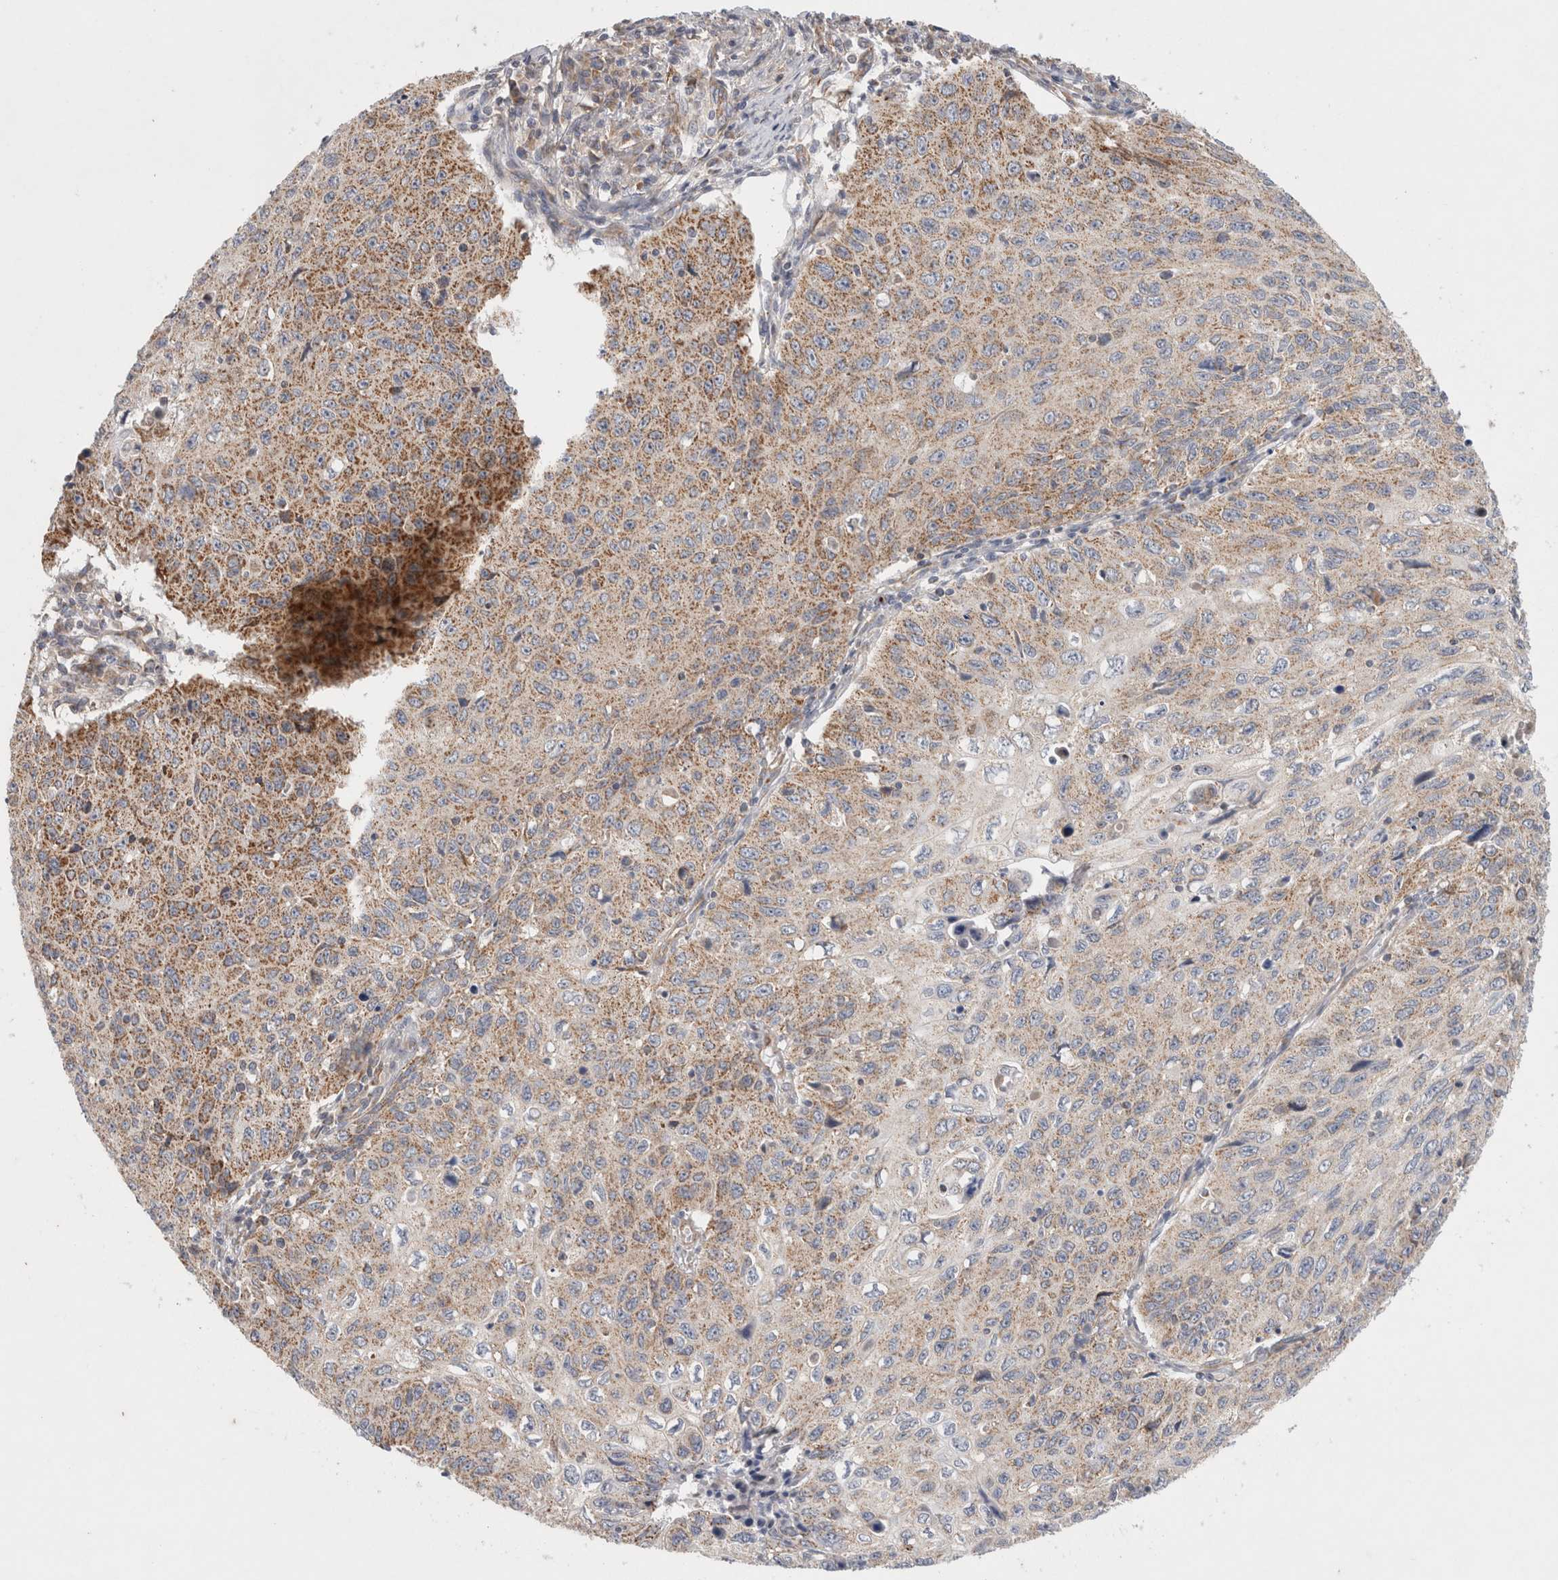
{"staining": {"intensity": "moderate", "quantity": ">75%", "location": "cytoplasmic/membranous"}, "tissue": "cervical cancer", "cell_type": "Tumor cells", "image_type": "cancer", "snomed": [{"axis": "morphology", "description": "Squamous cell carcinoma, NOS"}, {"axis": "topography", "description": "Cervix"}], "caption": "Cervical cancer tissue shows moderate cytoplasmic/membranous staining in about >75% of tumor cells, visualized by immunohistochemistry.", "gene": "MRPS28", "patient": {"sex": "female", "age": 53}}